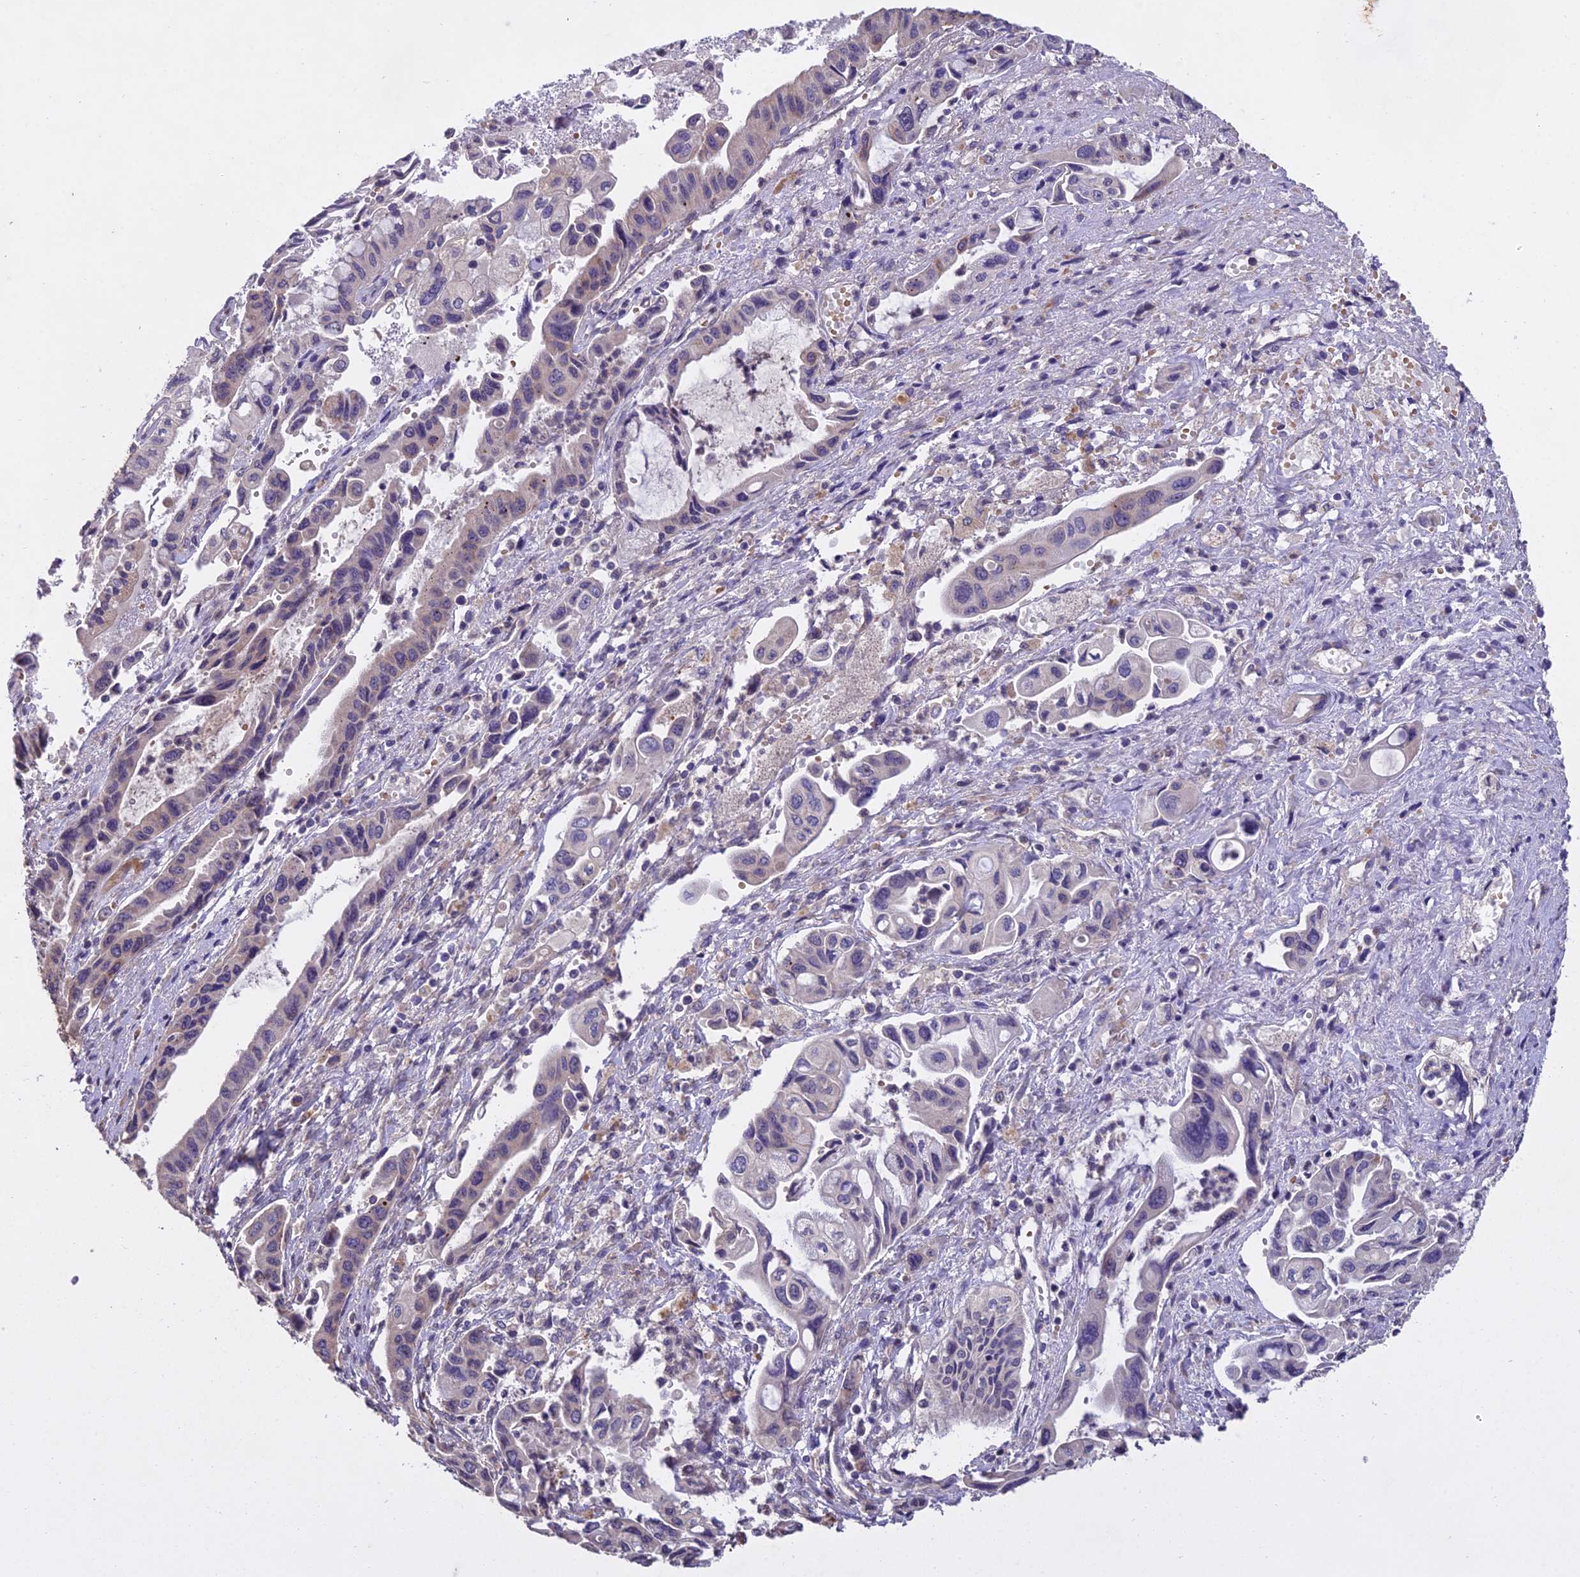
{"staining": {"intensity": "weak", "quantity": "<25%", "location": "cytoplasmic/membranous"}, "tissue": "pancreatic cancer", "cell_type": "Tumor cells", "image_type": "cancer", "snomed": [{"axis": "morphology", "description": "Adenocarcinoma, NOS"}, {"axis": "topography", "description": "Pancreas"}], "caption": "Tumor cells show no significant staining in adenocarcinoma (pancreatic).", "gene": "CENPL", "patient": {"sex": "female", "age": 50}}